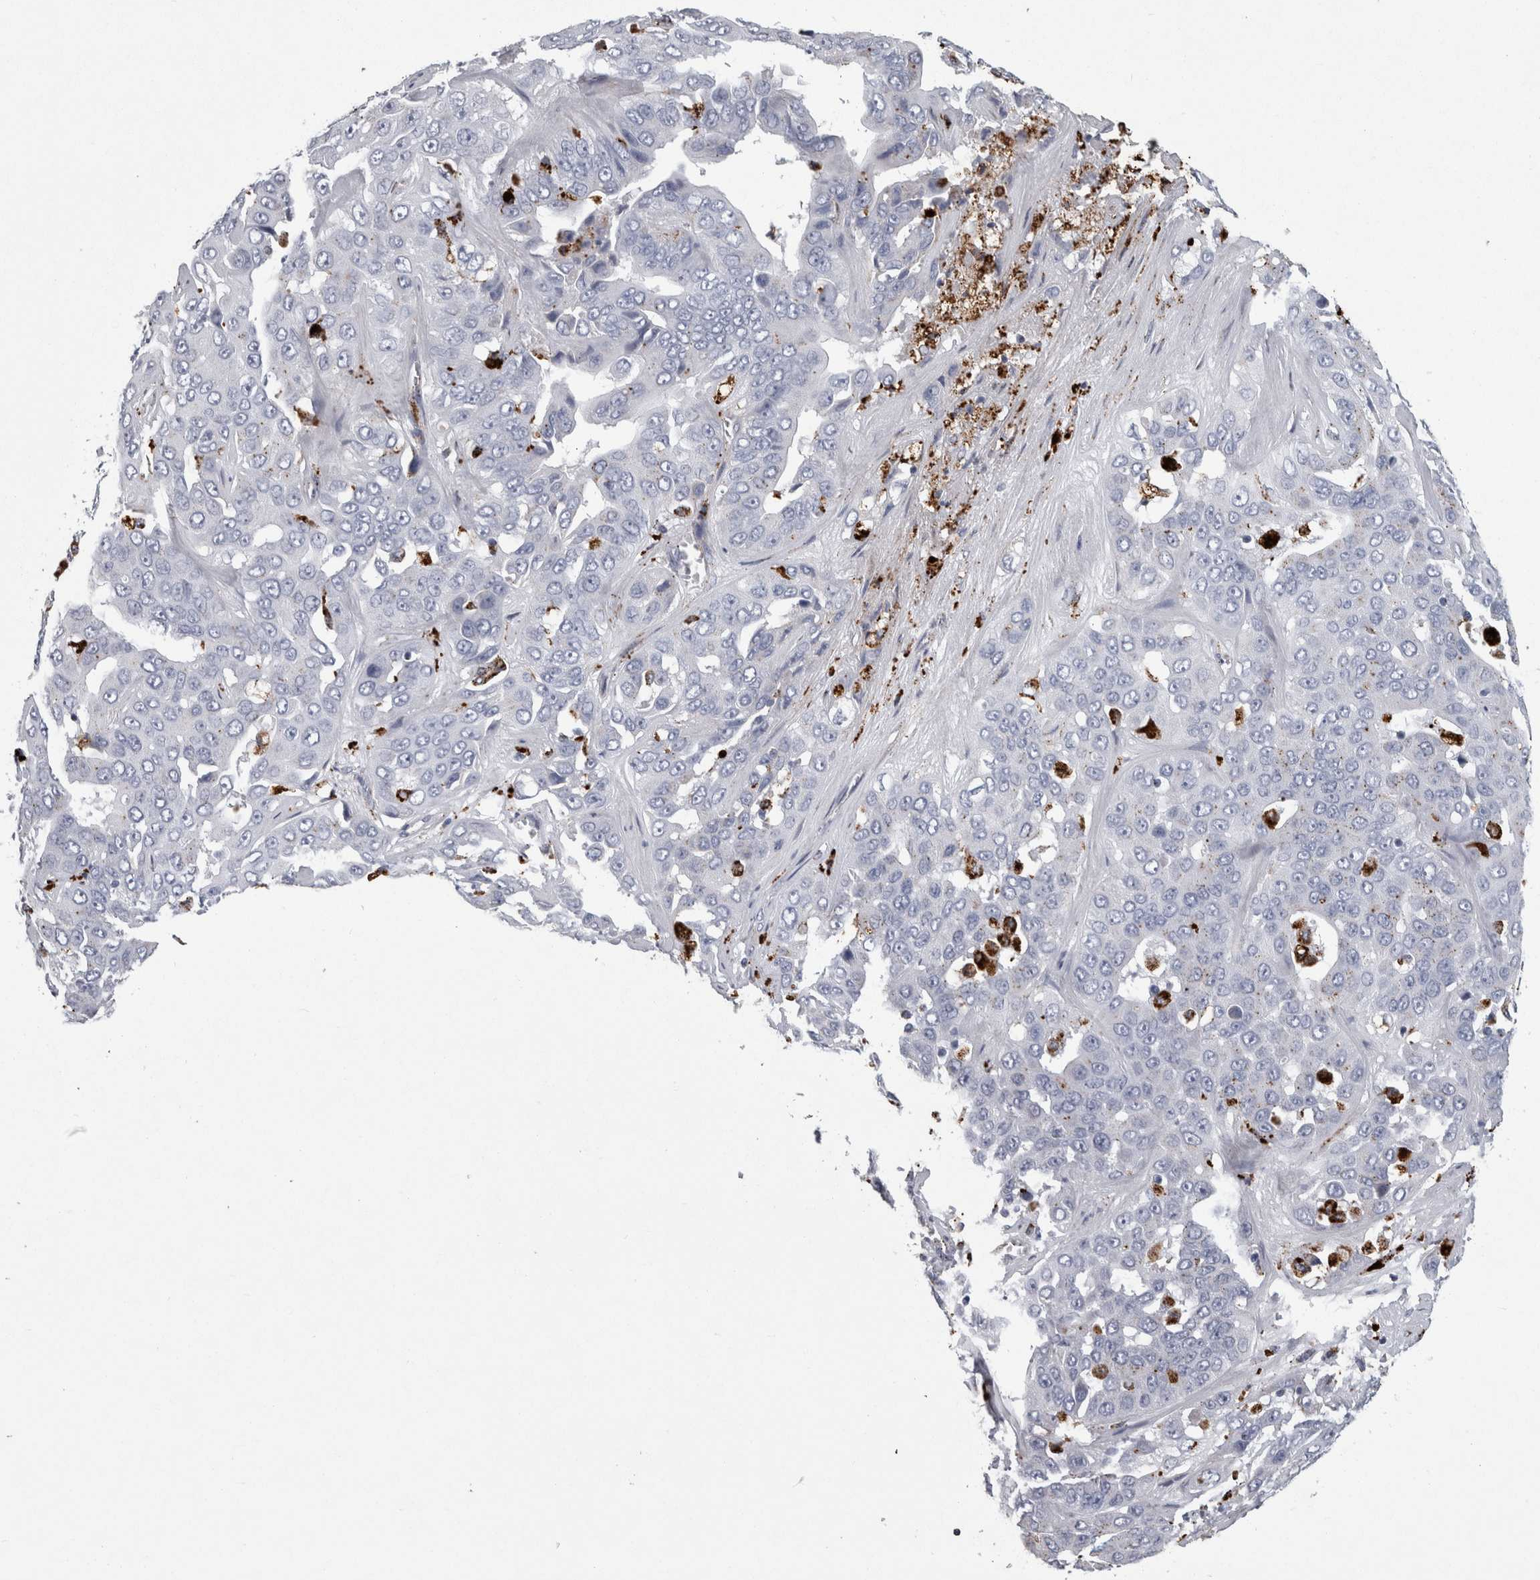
{"staining": {"intensity": "negative", "quantity": "none", "location": "none"}, "tissue": "liver cancer", "cell_type": "Tumor cells", "image_type": "cancer", "snomed": [{"axis": "morphology", "description": "Cholangiocarcinoma"}, {"axis": "topography", "description": "Liver"}], "caption": "Immunohistochemistry (IHC) of cholangiocarcinoma (liver) reveals no staining in tumor cells. Brightfield microscopy of immunohistochemistry stained with DAB (brown) and hematoxylin (blue), captured at high magnification.", "gene": "DPP7", "patient": {"sex": "female", "age": 52}}